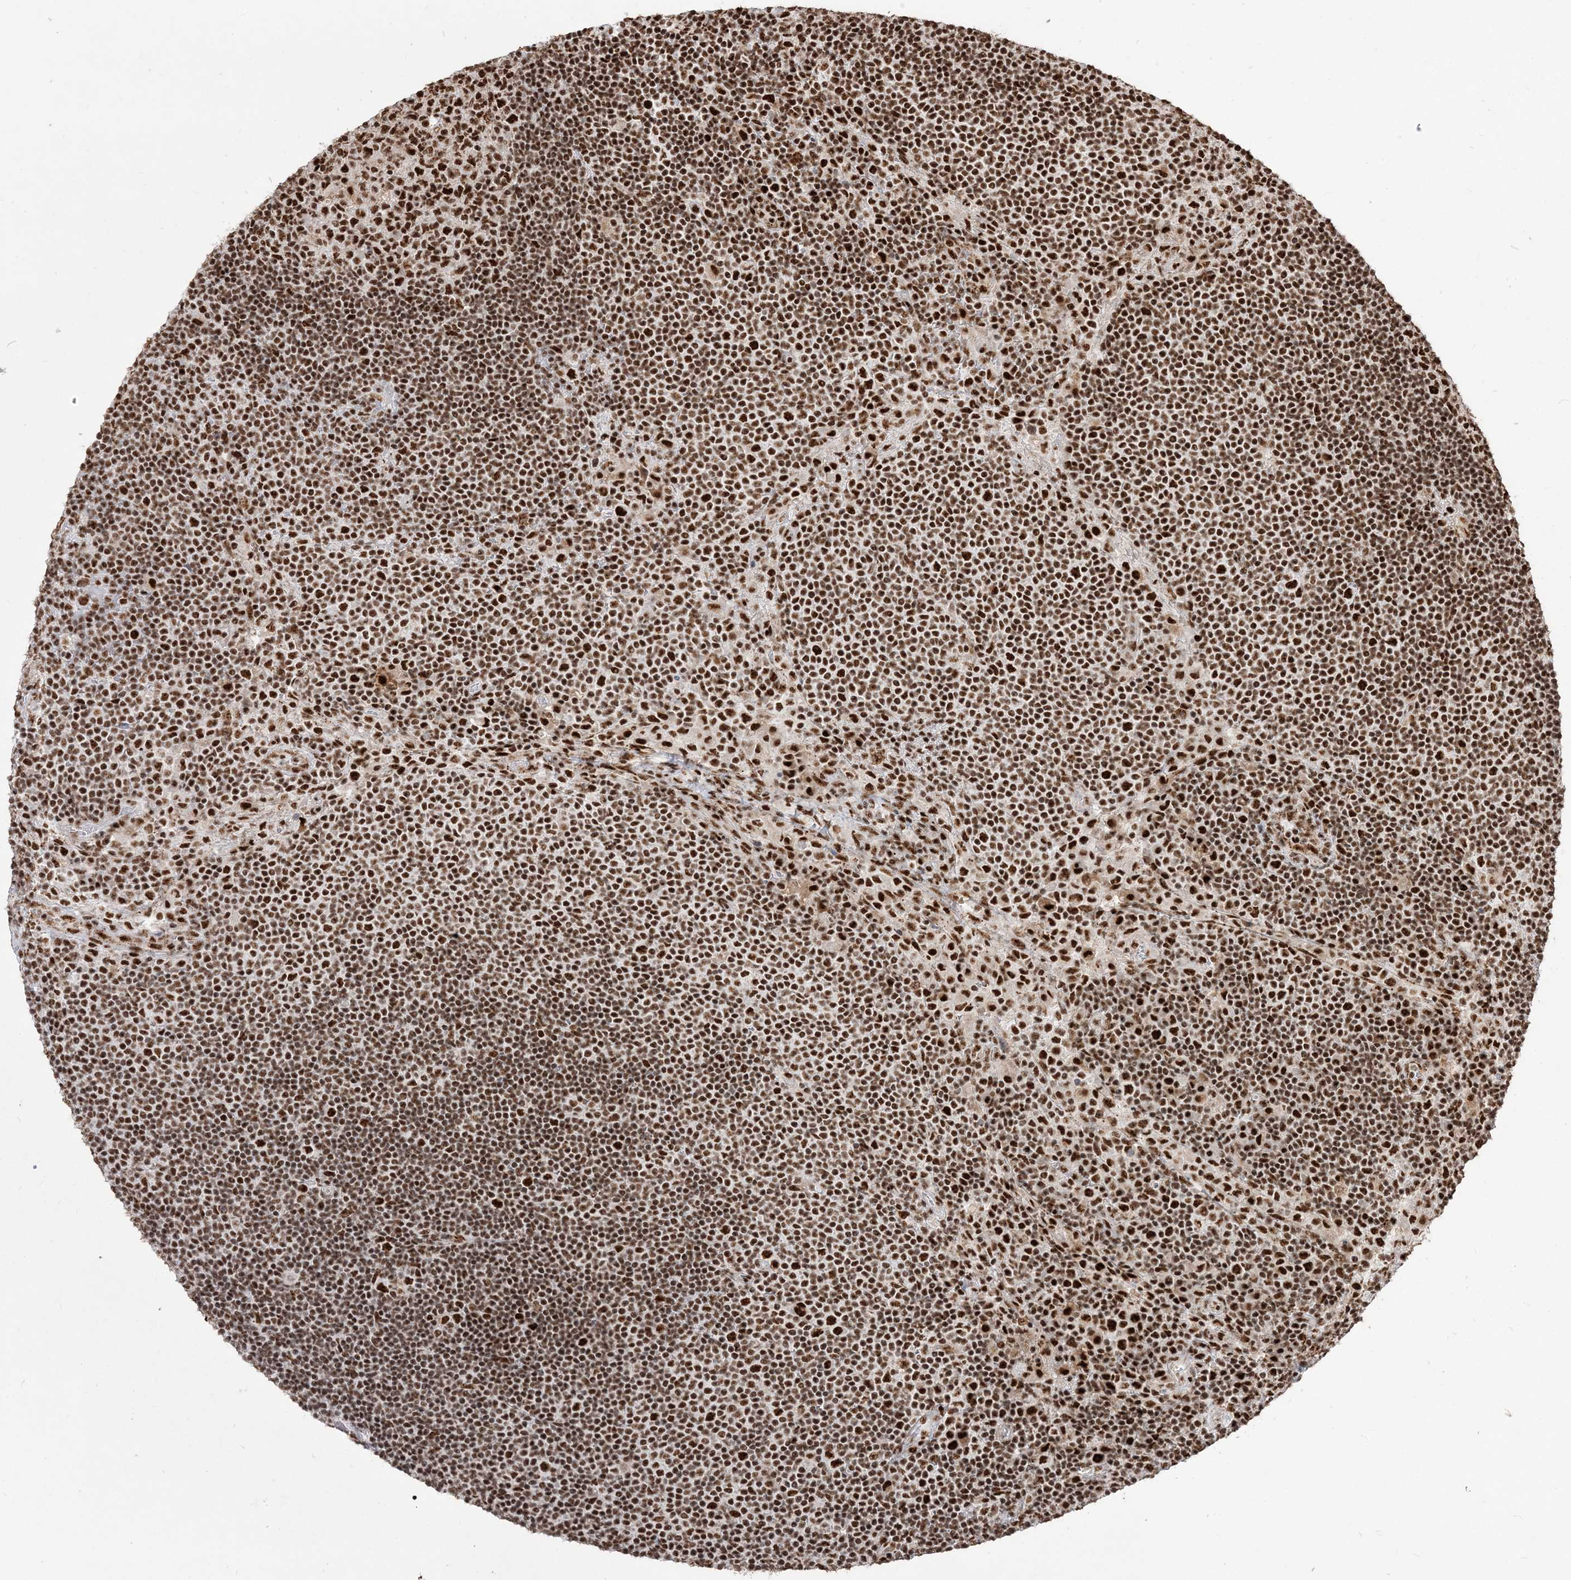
{"staining": {"intensity": "strong", "quantity": ">75%", "location": "nuclear"}, "tissue": "lymph node", "cell_type": "Germinal center cells", "image_type": "normal", "snomed": [{"axis": "morphology", "description": "Normal tissue, NOS"}, {"axis": "topography", "description": "Lymph node"}], "caption": "A histopathology image of human lymph node stained for a protein exhibits strong nuclear brown staining in germinal center cells. (DAB = brown stain, brightfield microscopy at high magnification).", "gene": "RBM17", "patient": {"sex": "female", "age": 53}}